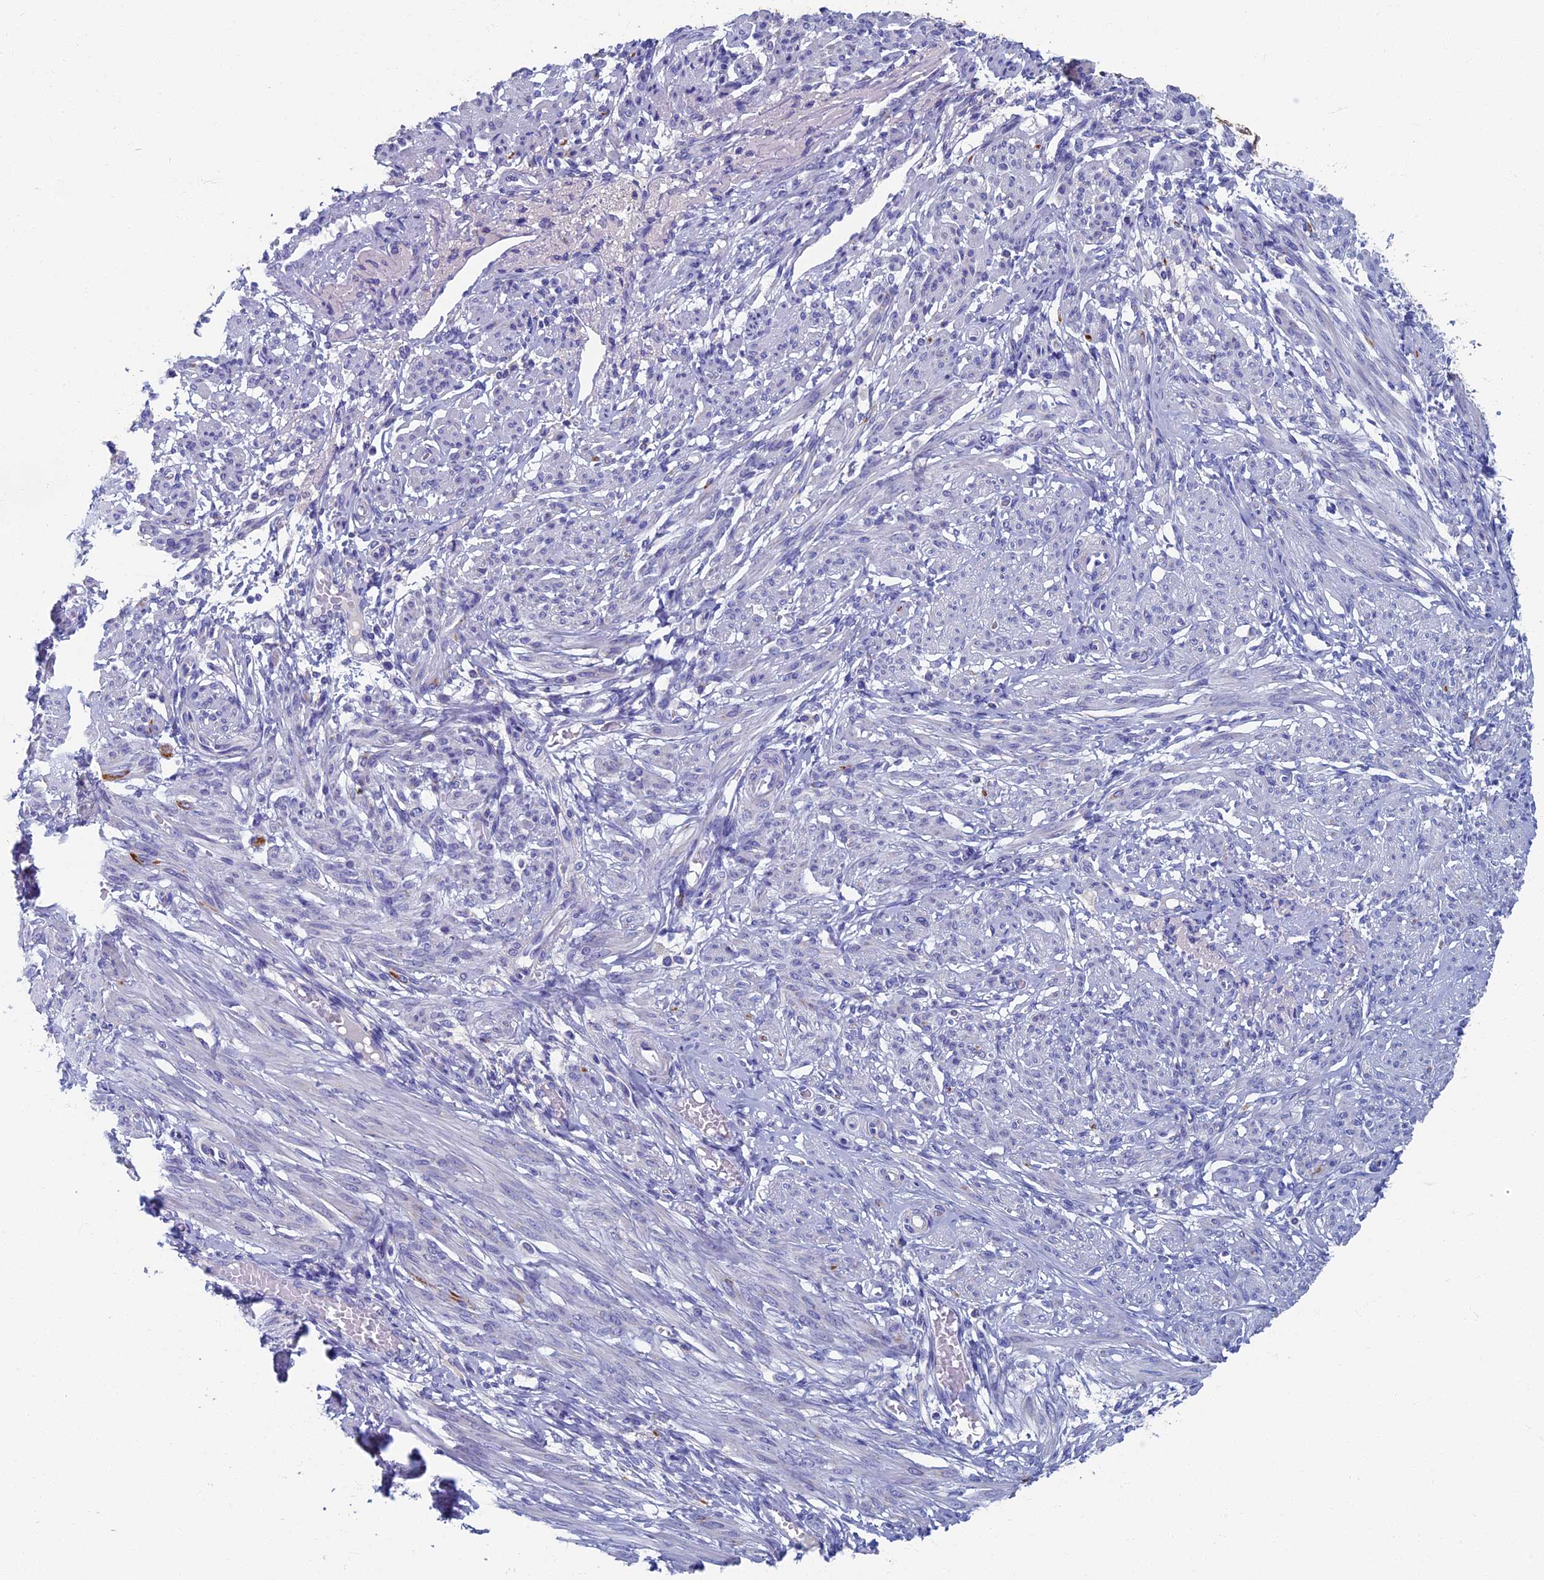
{"staining": {"intensity": "negative", "quantity": "none", "location": "none"}, "tissue": "smooth muscle", "cell_type": "Smooth muscle cells", "image_type": "normal", "snomed": [{"axis": "morphology", "description": "Normal tissue, NOS"}, {"axis": "topography", "description": "Smooth muscle"}], "caption": "IHC of benign smooth muscle reveals no staining in smooth muscle cells.", "gene": "OAT", "patient": {"sex": "female", "age": 39}}